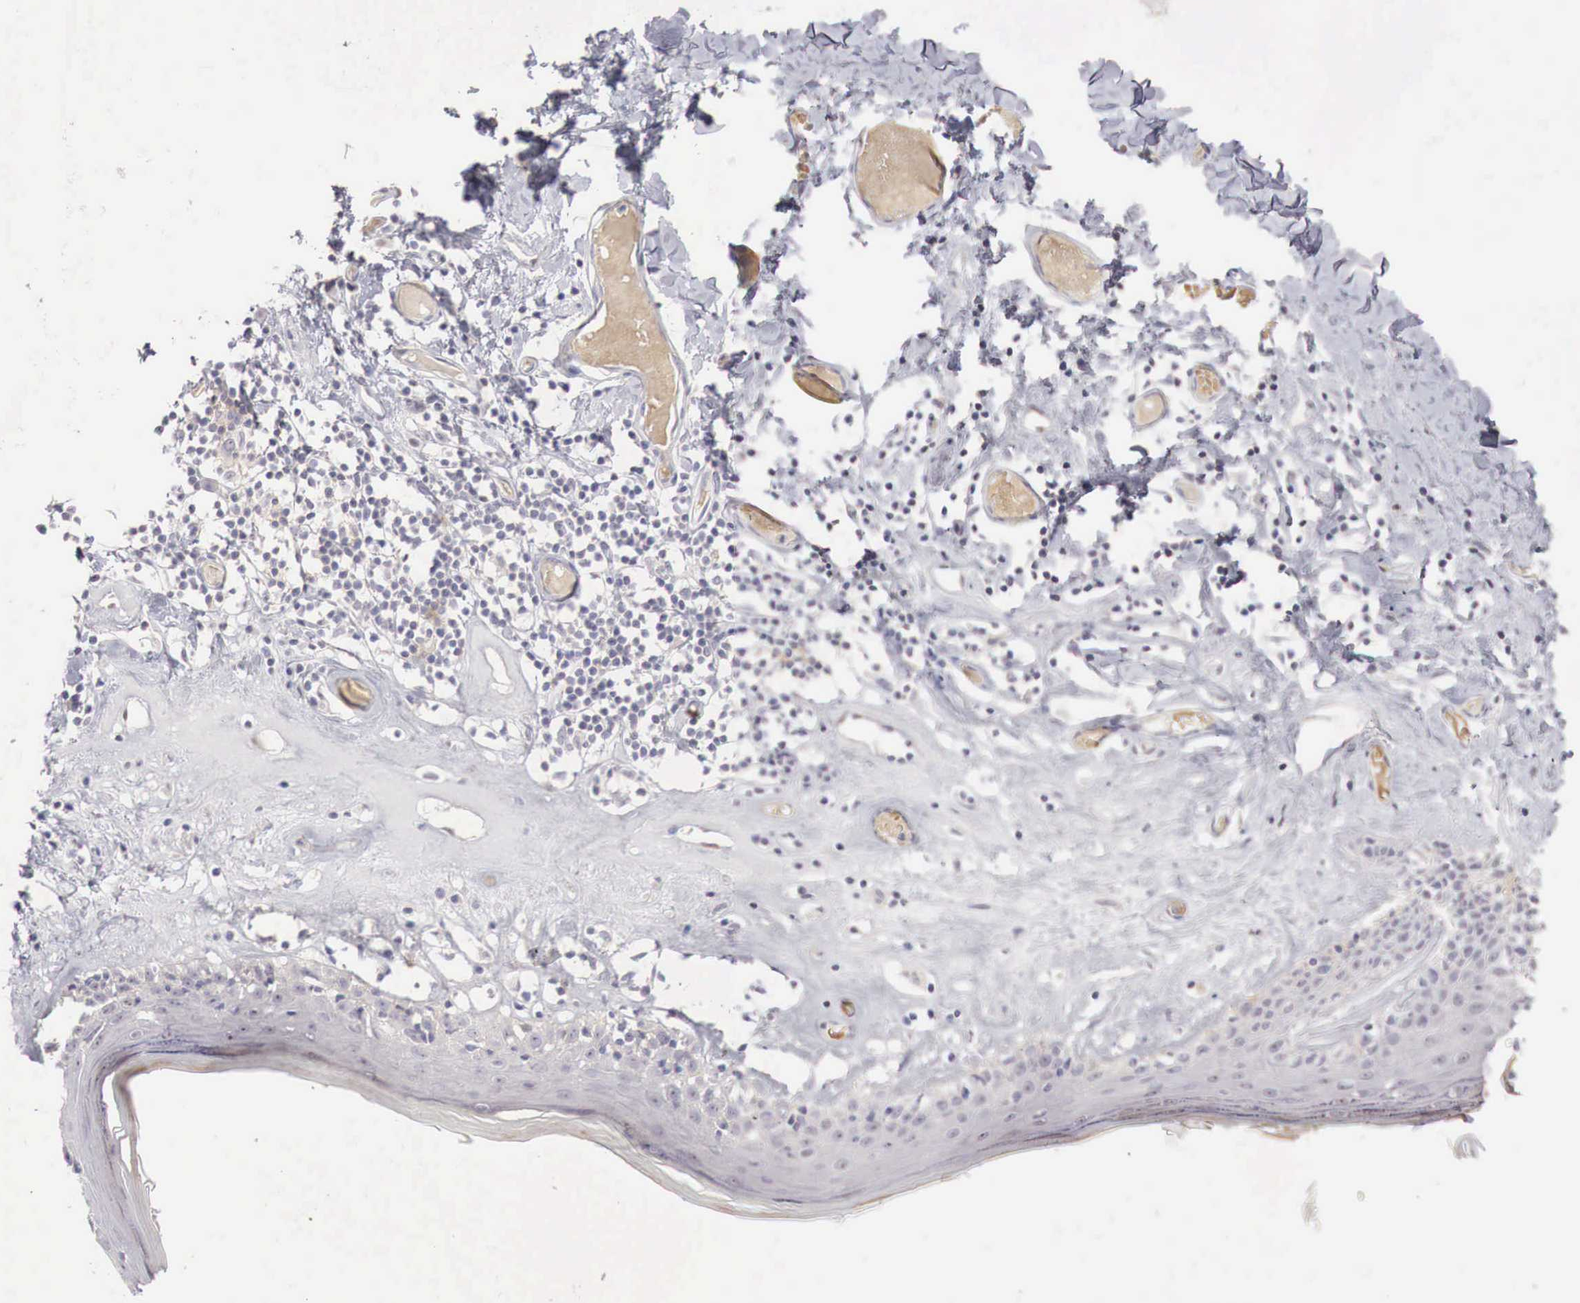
{"staining": {"intensity": "negative", "quantity": "none", "location": "none"}, "tissue": "skin", "cell_type": "Epidermal cells", "image_type": "normal", "snomed": [{"axis": "morphology", "description": "Normal tissue, NOS"}, {"axis": "topography", "description": "Vascular tissue"}, {"axis": "topography", "description": "Vulva"}, {"axis": "topography", "description": "Peripheral nerve tissue"}], "caption": "The histopathology image exhibits no staining of epidermal cells in benign skin. (Brightfield microscopy of DAB immunohistochemistry at high magnification).", "gene": "GATA1", "patient": {"sex": "female", "age": 86}}